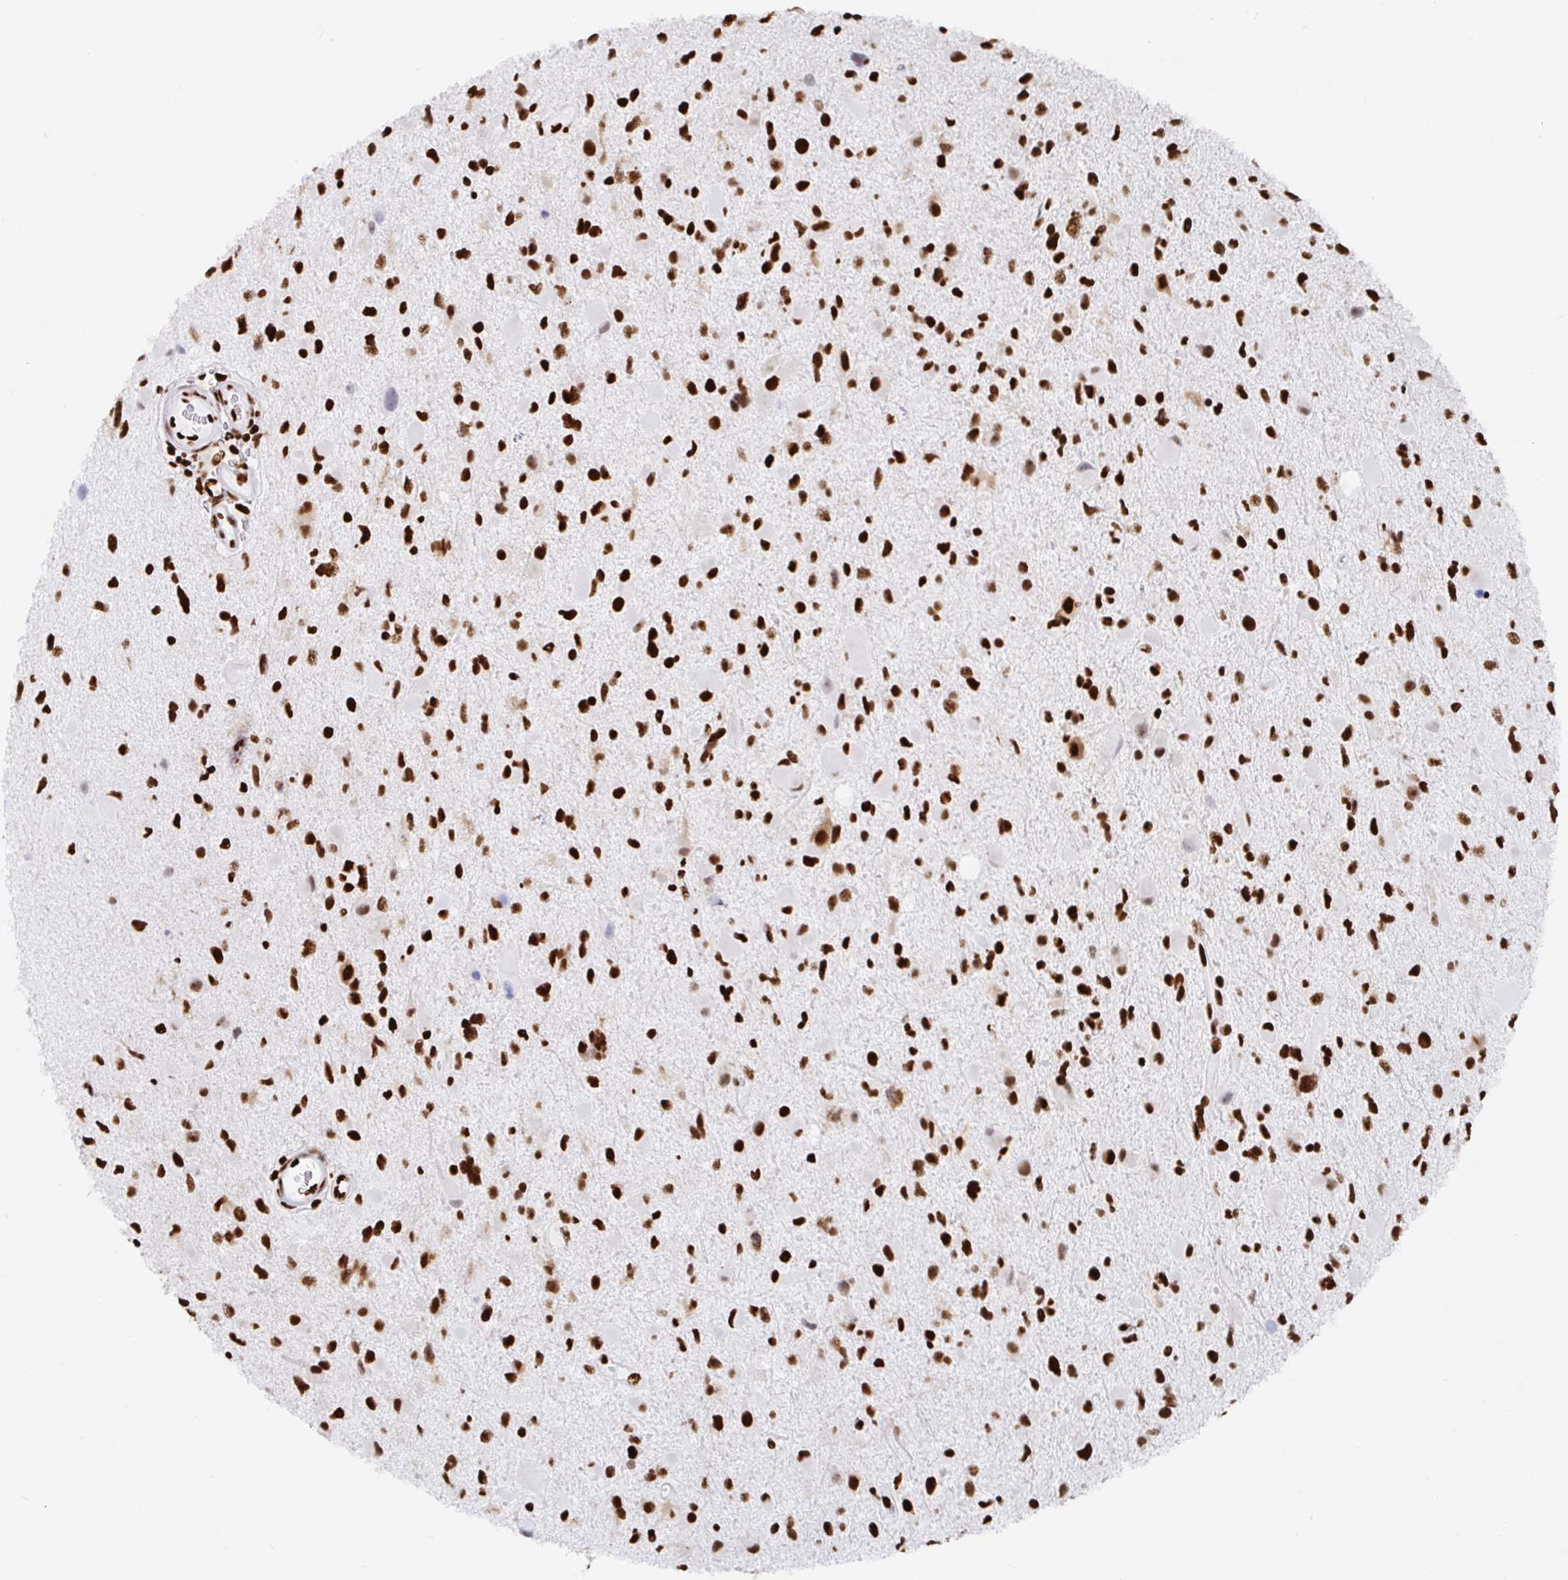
{"staining": {"intensity": "strong", "quantity": ">75%", "location": "nuclear"}, "tissue": "glioma", "cell_type": "Tumor cells", "image_type": "cancer", "snomed": [{"axis": "morphology", "description": "Glioma, malignant, Low grade"}, {"axis": "topography", "description": "Brain"}], "caption": "A high-resolution micrograph shows immunohistochemistry (IHC) staining of malignant glioma (low-grade), which demonstrates strong nuclear positivity in about >75% of tumor cells.", "gene": "EWSR1", "patient": {"sex": "female", "age": 32}}